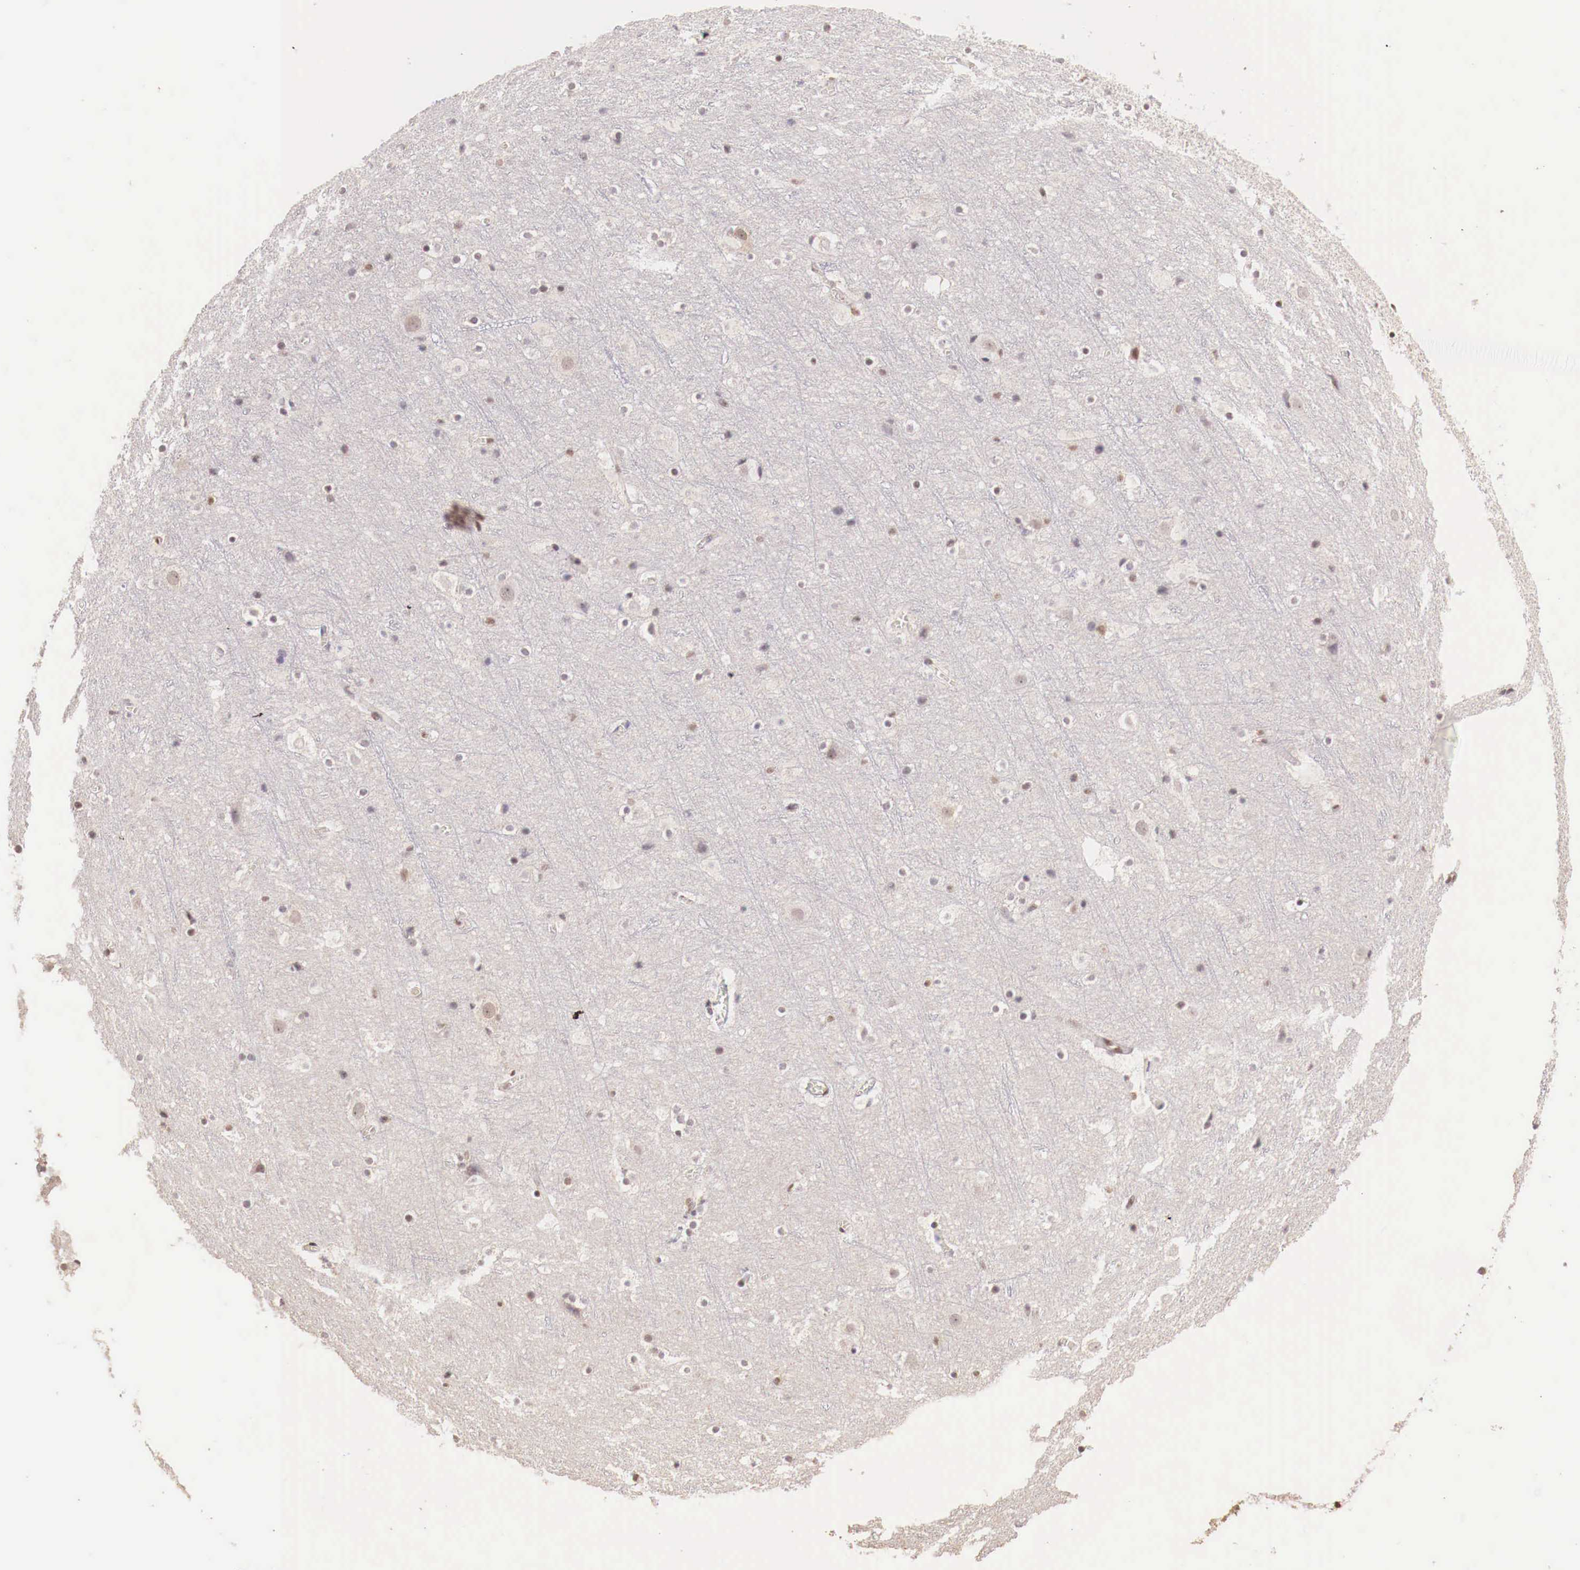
{"staining": {"intensity": "weak", "quantity": "25%-75%", "location": "nuclear"}, "tissue": "cerebral cortex", "cell_type": "Endothelial cells", "image_type": "normal", "snomed": [{"axis": "morphology", "description": "Normal tissue, NOS"}, {"axis": "topography", "description": "Cerebral cortex"}], "caption": "Weak nuclear staining is identified in approximately 25%-75% of endothelial cells in unremarkable cerebral cortex.", "gene": "SP1", "patient": {"sex": "male", "age": 45}}